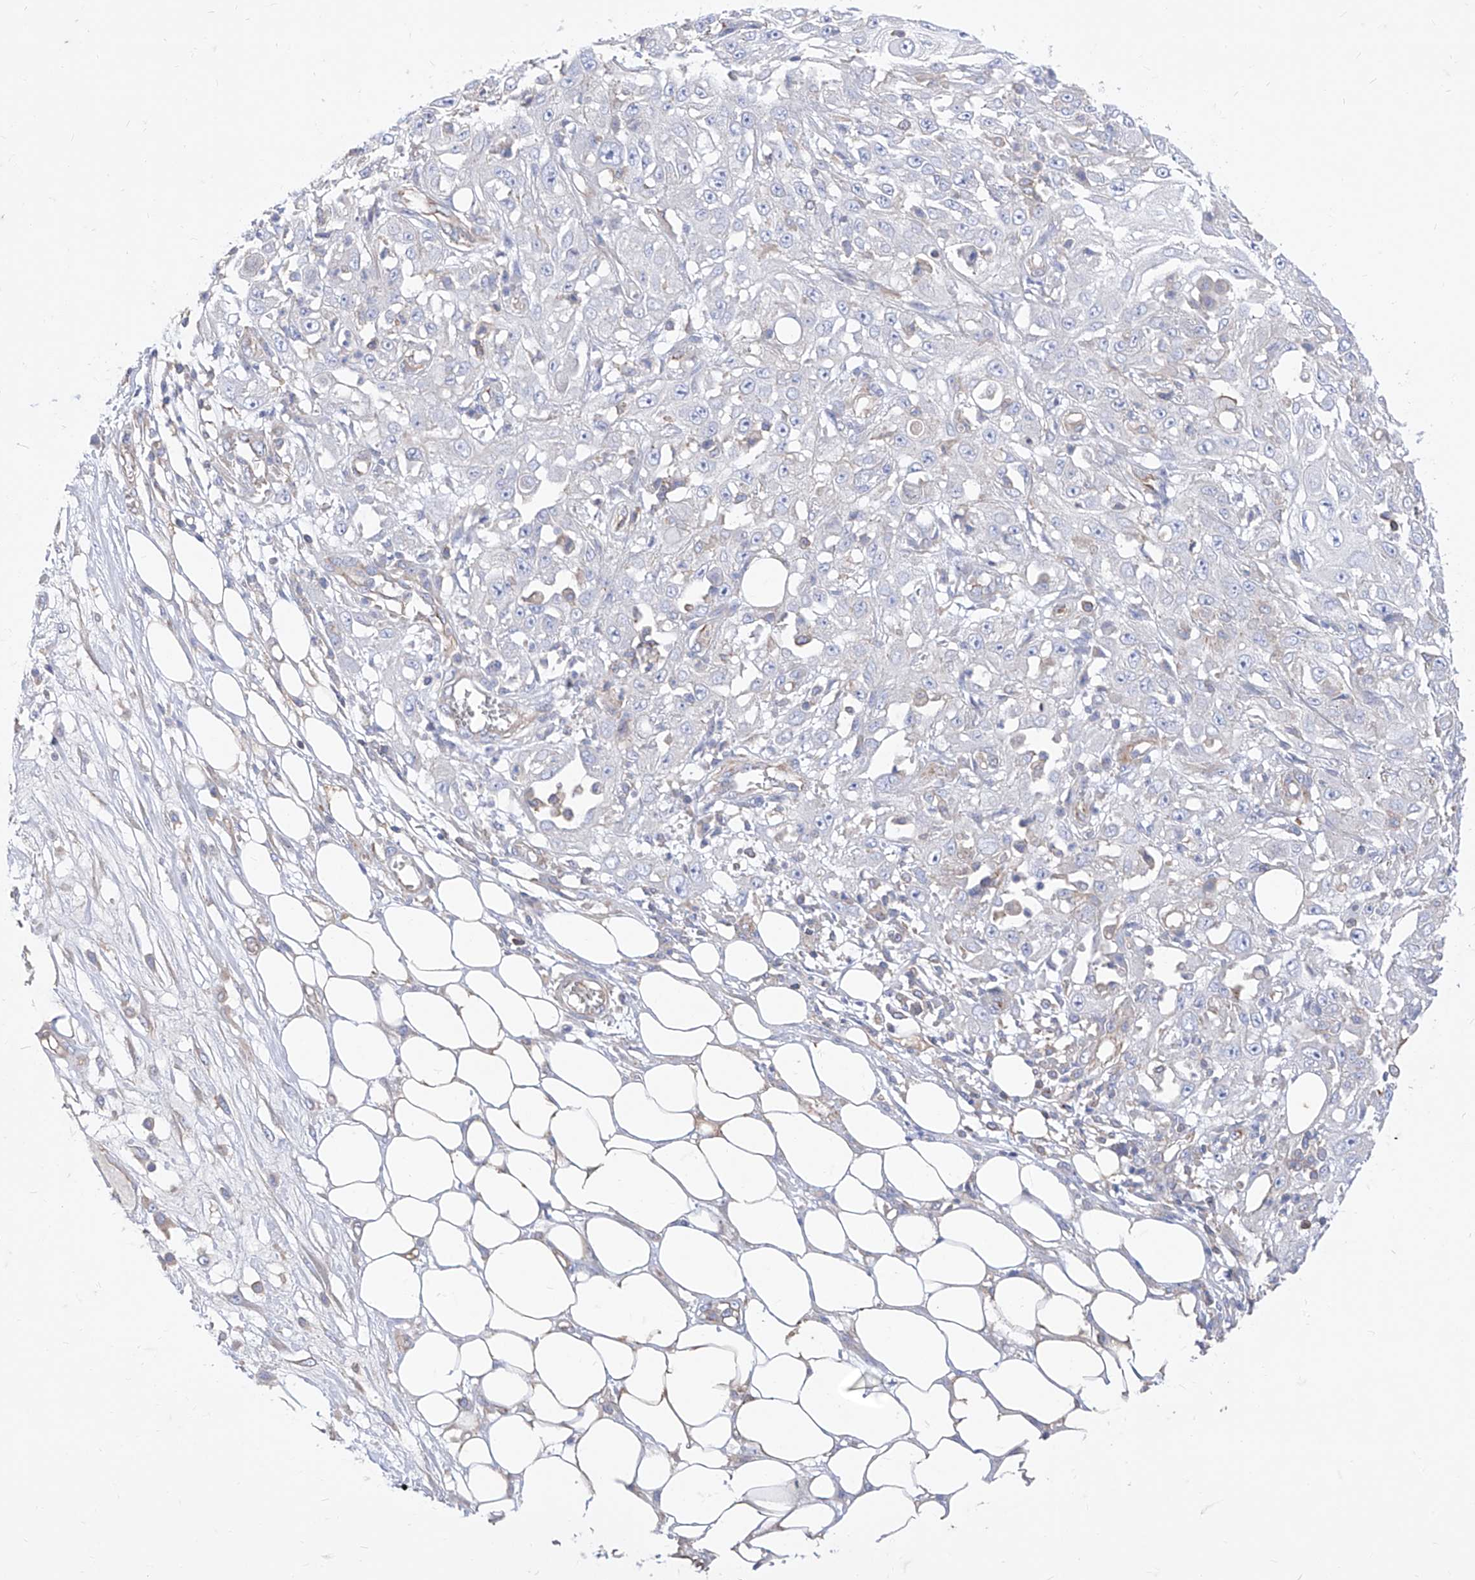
{"staining": {"intensity": "negative", "quantity": "none", "location": "none"}, "tissue": "skin cancer", "cell_type": "Tumor cells", "image_type": "cancer", "snomed": [{"axis": "morphology", "description": "Squamous cell carcinoma, NOS"}, {"axis": "morphology", "description": "Squamous cell carcinoma, metastatic, NOS"}, {"axis": "topography", "description": "Skin"}, {"axis": "topography", "description": "Lymph node"}], "caption": "This micrograph is of skin cancer (squamous cell carcinoma) stained with IHC to label a protein in brown with the nuclei are counter-stained blue. There is no positivity in tumor cells.", "gene": "C1orf74", "patient": {"sex": "male", "age": 75}}